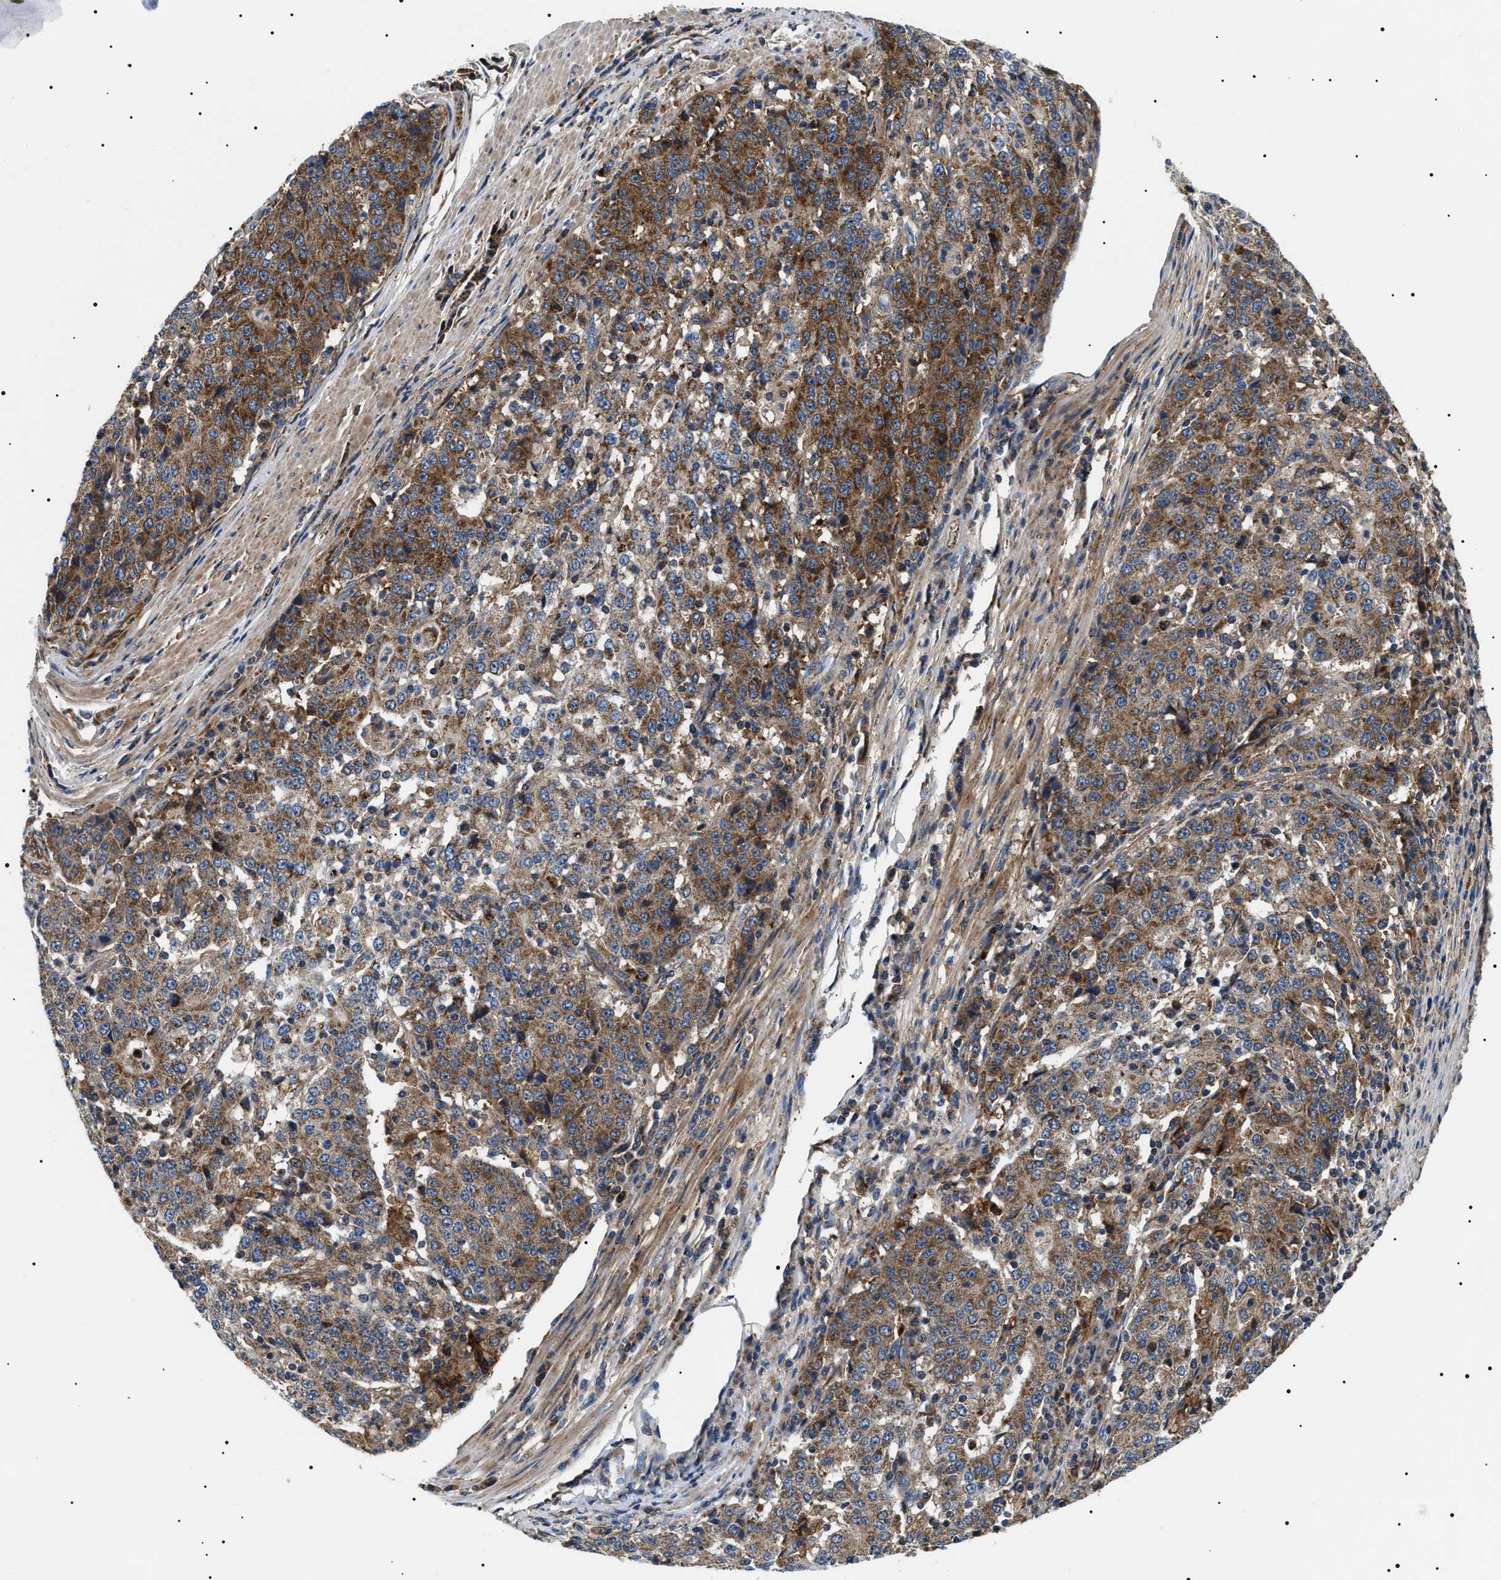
{"staining": {"intensity": "moderate", "quantity": ">75%", "location": "cytoplasmic/membranous"}, "tissue": "stomach cancer", "cell_type": "Tumor cells", "image_type": "cancer", "snomed": [{"axis": "morphology", "description": "Adenocarcinoma, NOS"}, {"axis": "topography", "description": "Stomach"}], "caption": "Moderate cytoplasmic/membranous protein staining is seen in approximately >75% of tumor cells in stomach cancer.", "gene": "OXSM", "patient": {"sex": "male", "age": 59}}